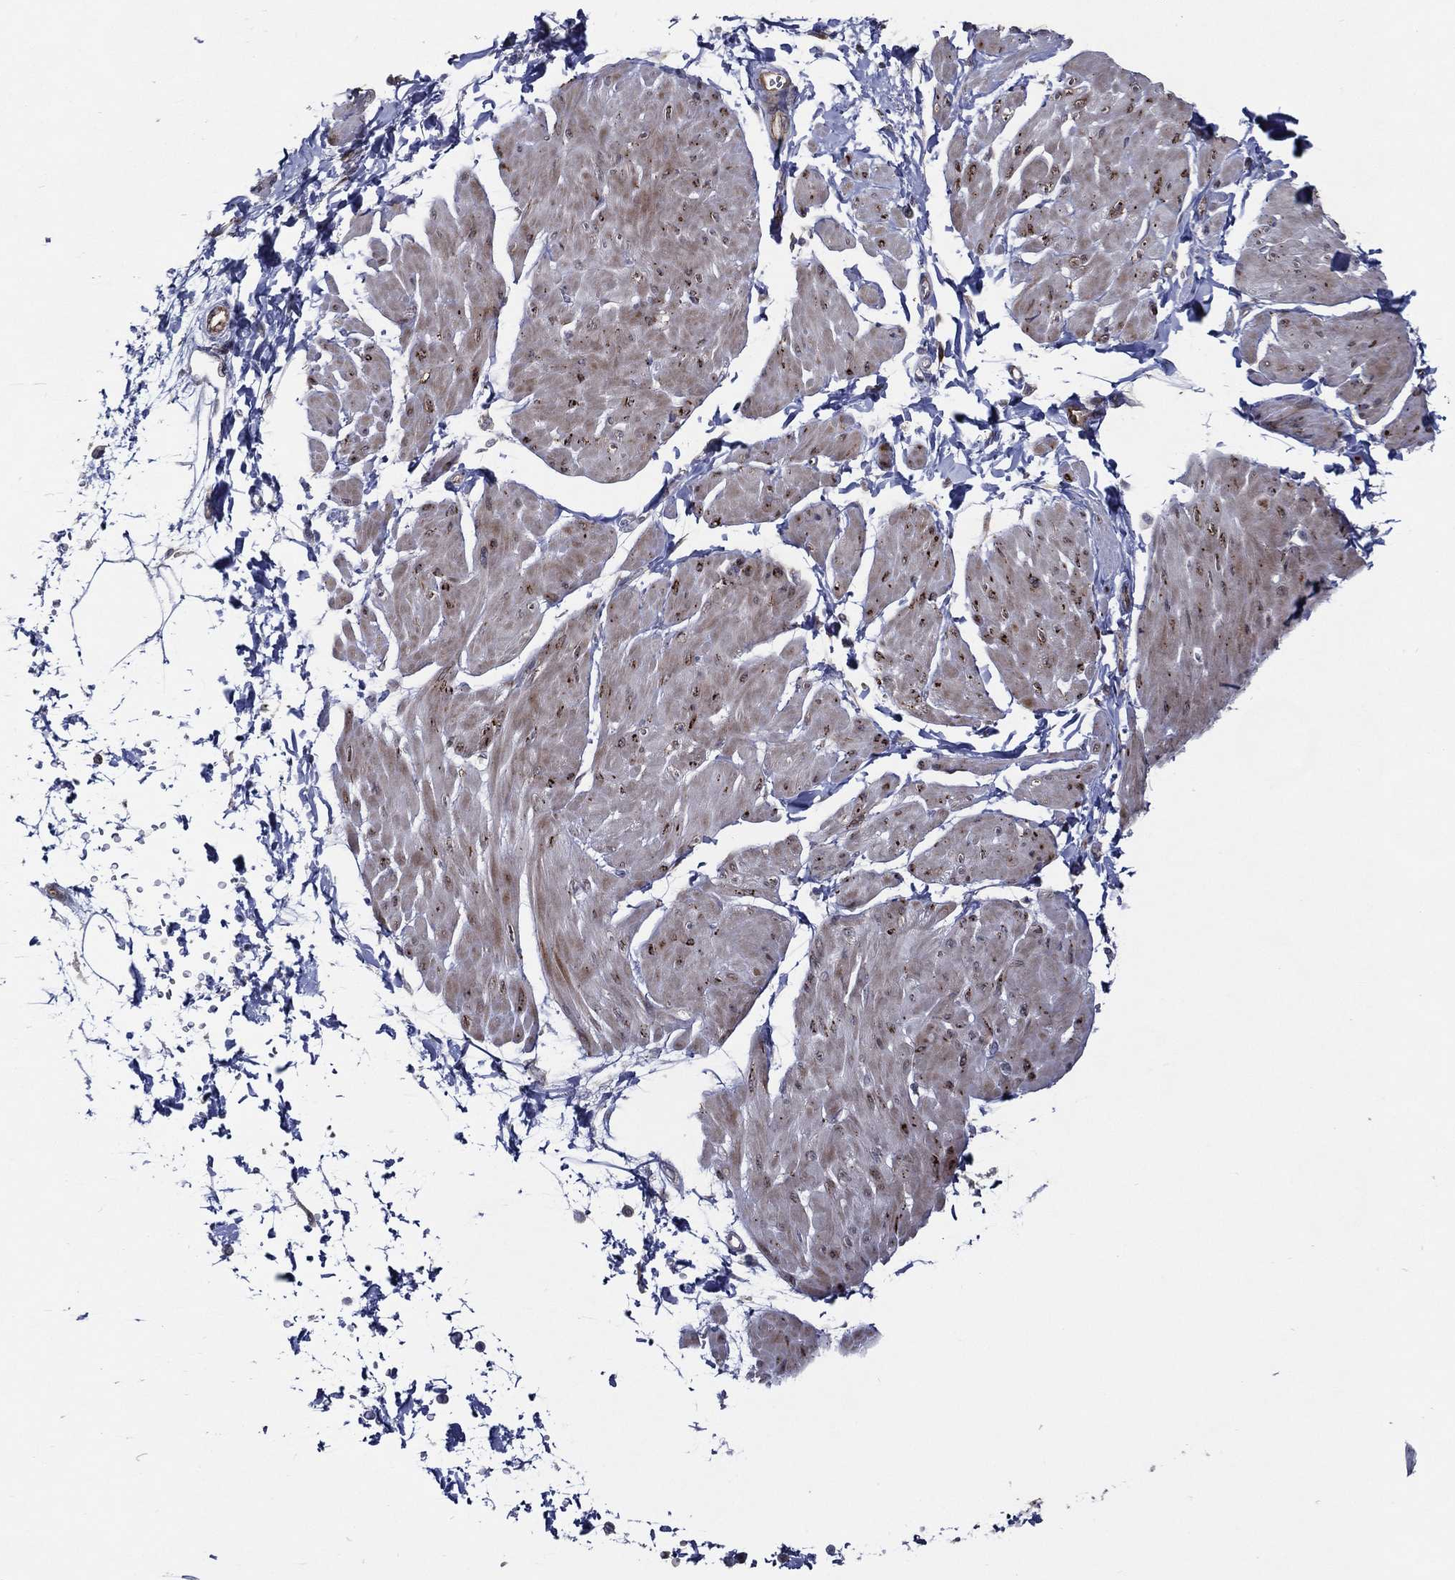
{"staining": {"intensity": "moderate", "quantity": "<25%", "location": "cytoplasmic/membranous,nuclear"}, "tissue": "smooth muscle", "cell_type": "Smooth muscle cells", "image_type": "normal", "snomed": [{"axis": "morphology", "description": "Normal tissue, NOS"}, {"axis": "topography", "description": "Adipose tissue"}, {"axis": "topography", "description": "Smooth muscle"}, {"axis": "topography", "description": "Peripheral nerve tissue"}], "caption": "An immunohistochemistry (IHC) photomicrograph of normal tissue is shown. Protein staining in brown shows moderate cytoplasmic/membranous,nuclear positivity in smooth muscle within smooth muscle cells.", "gene": "ARHGAP11A", "patient": {"sex": "male", "age": 83}}